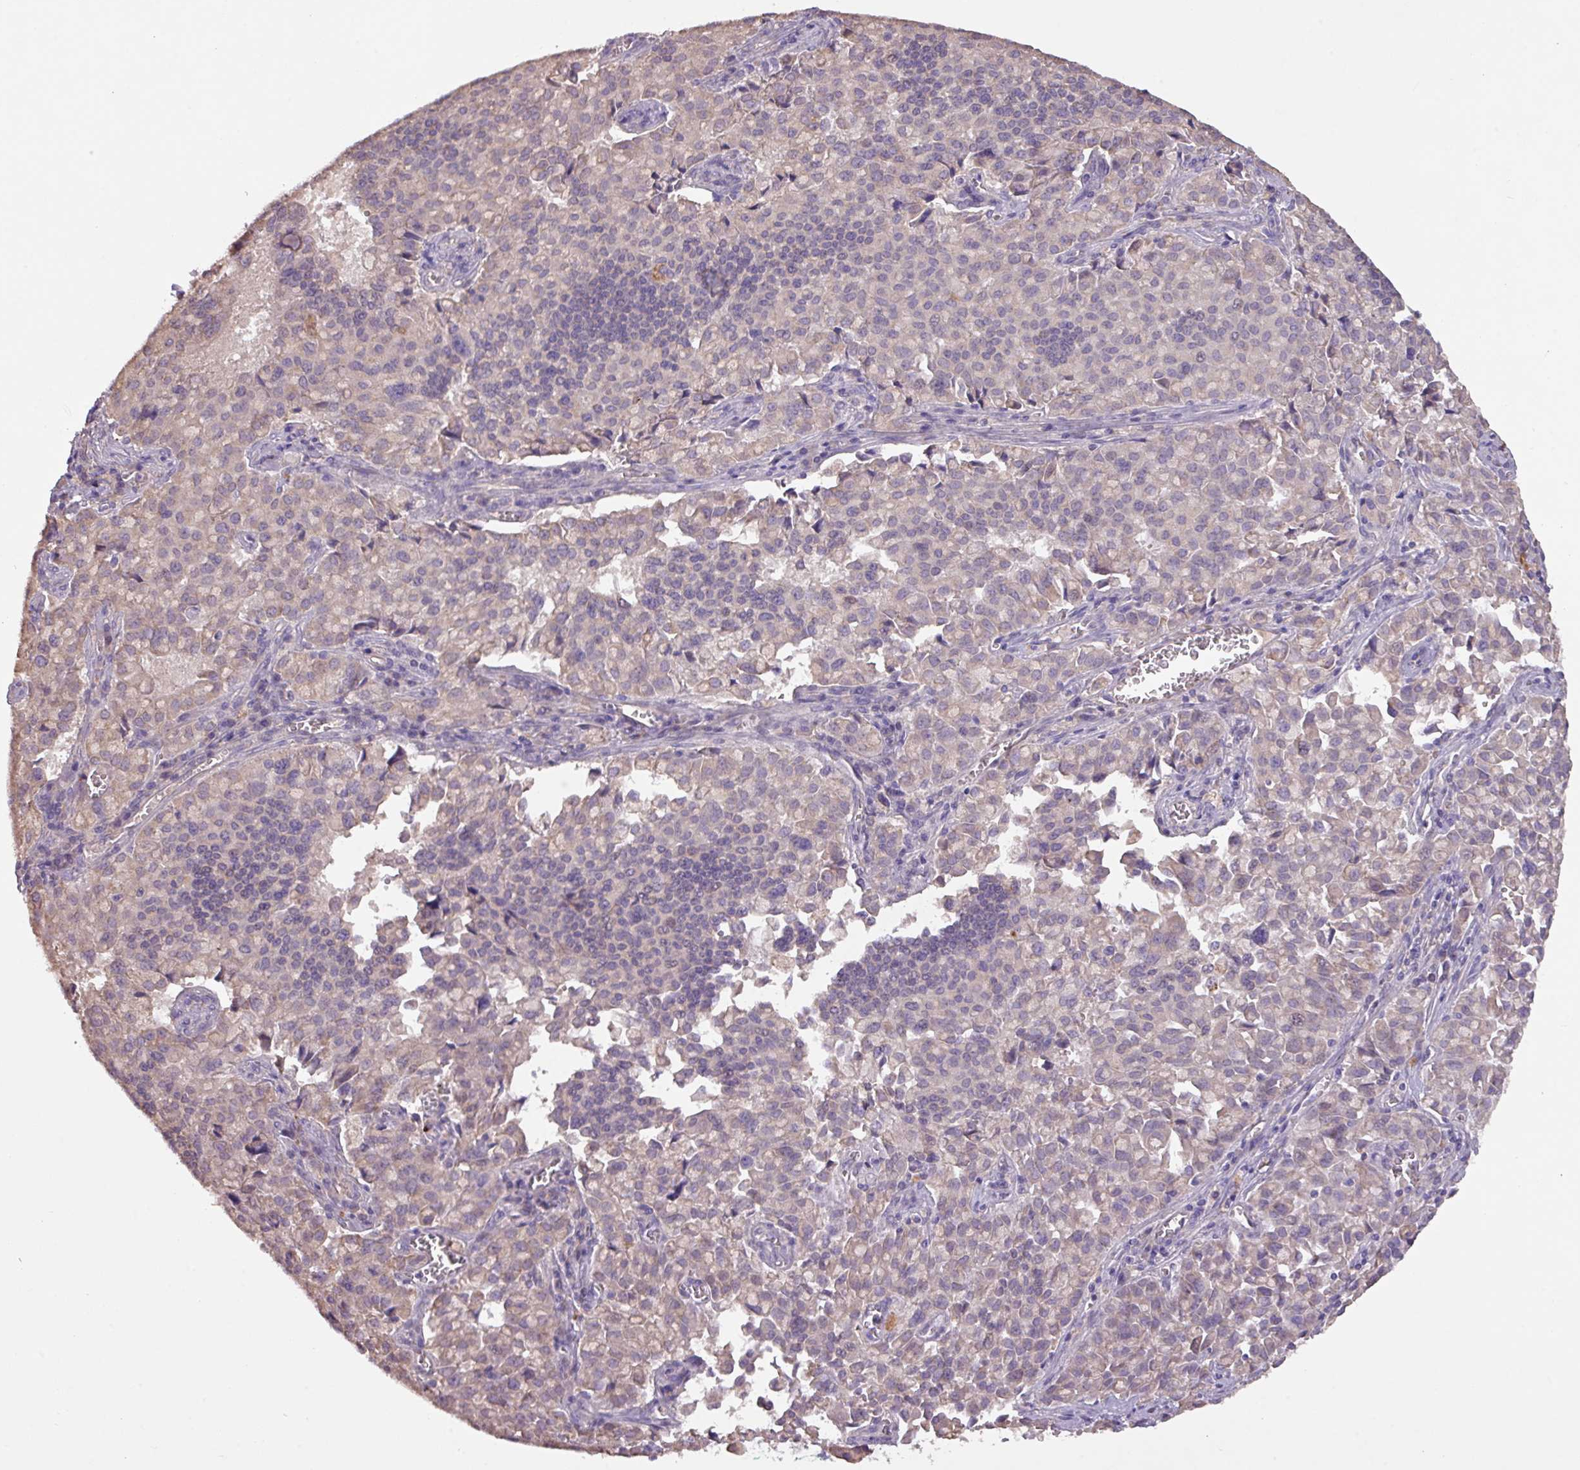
{"staining": {"intensity": "weak", "quantity": "<25%", "location": "cytoplasmic/membranous"}, "tissue": "pancreatic cancer", "cell_type": "Tumor cells", "image_type": "cancer", "snomed": [{"axis": "morphology", "description": "Adenocarcinoma, NOS"}, {"axis": "topography", "description": "Pancreas"}], "caption": "DAB (3,3'-diaminobenzidine) immunohistochemical staining of human adenocarcinoma (pancreatic) demonstrates no significant staining in tumor cells.", "gene": "PRADC1", "patient": {"sex": "male", "age": 65}}